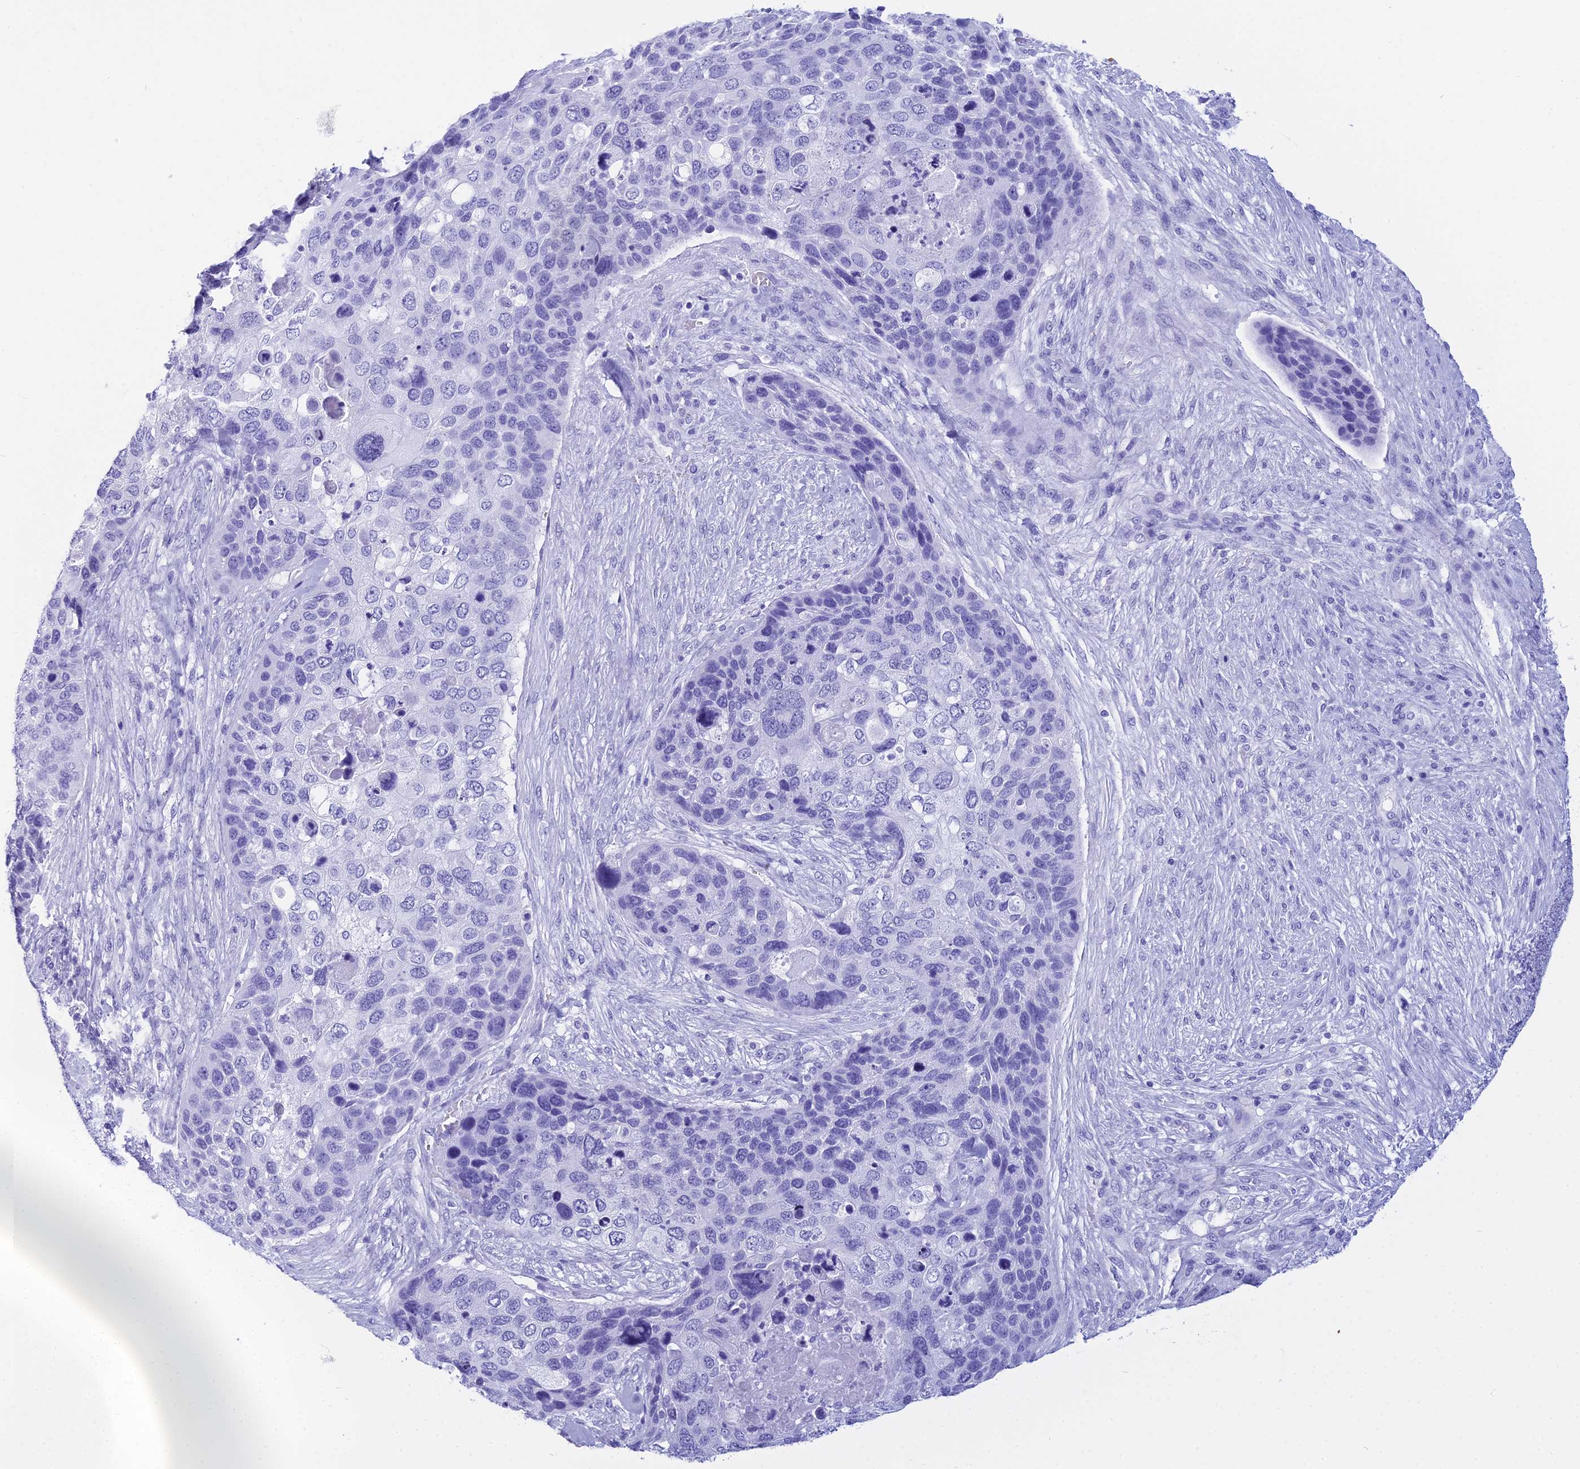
{"staining": {"intensity": "negative", "quantity": "none", "location": "none"}, "tissue": "skin cancer", "cell_type": "Tumor cells", "image_type": "cancer", "snomed": [{"axis": "morphology", "description": "Basal cell carcinoma"}, {"axis": "topography", "description": "Skin"}], "caption": "Tumor cells show no significant staining in skin basal cell carcinoma.", "gene": "ZNF442", "patient": {"sex": "female", "age": 74}}